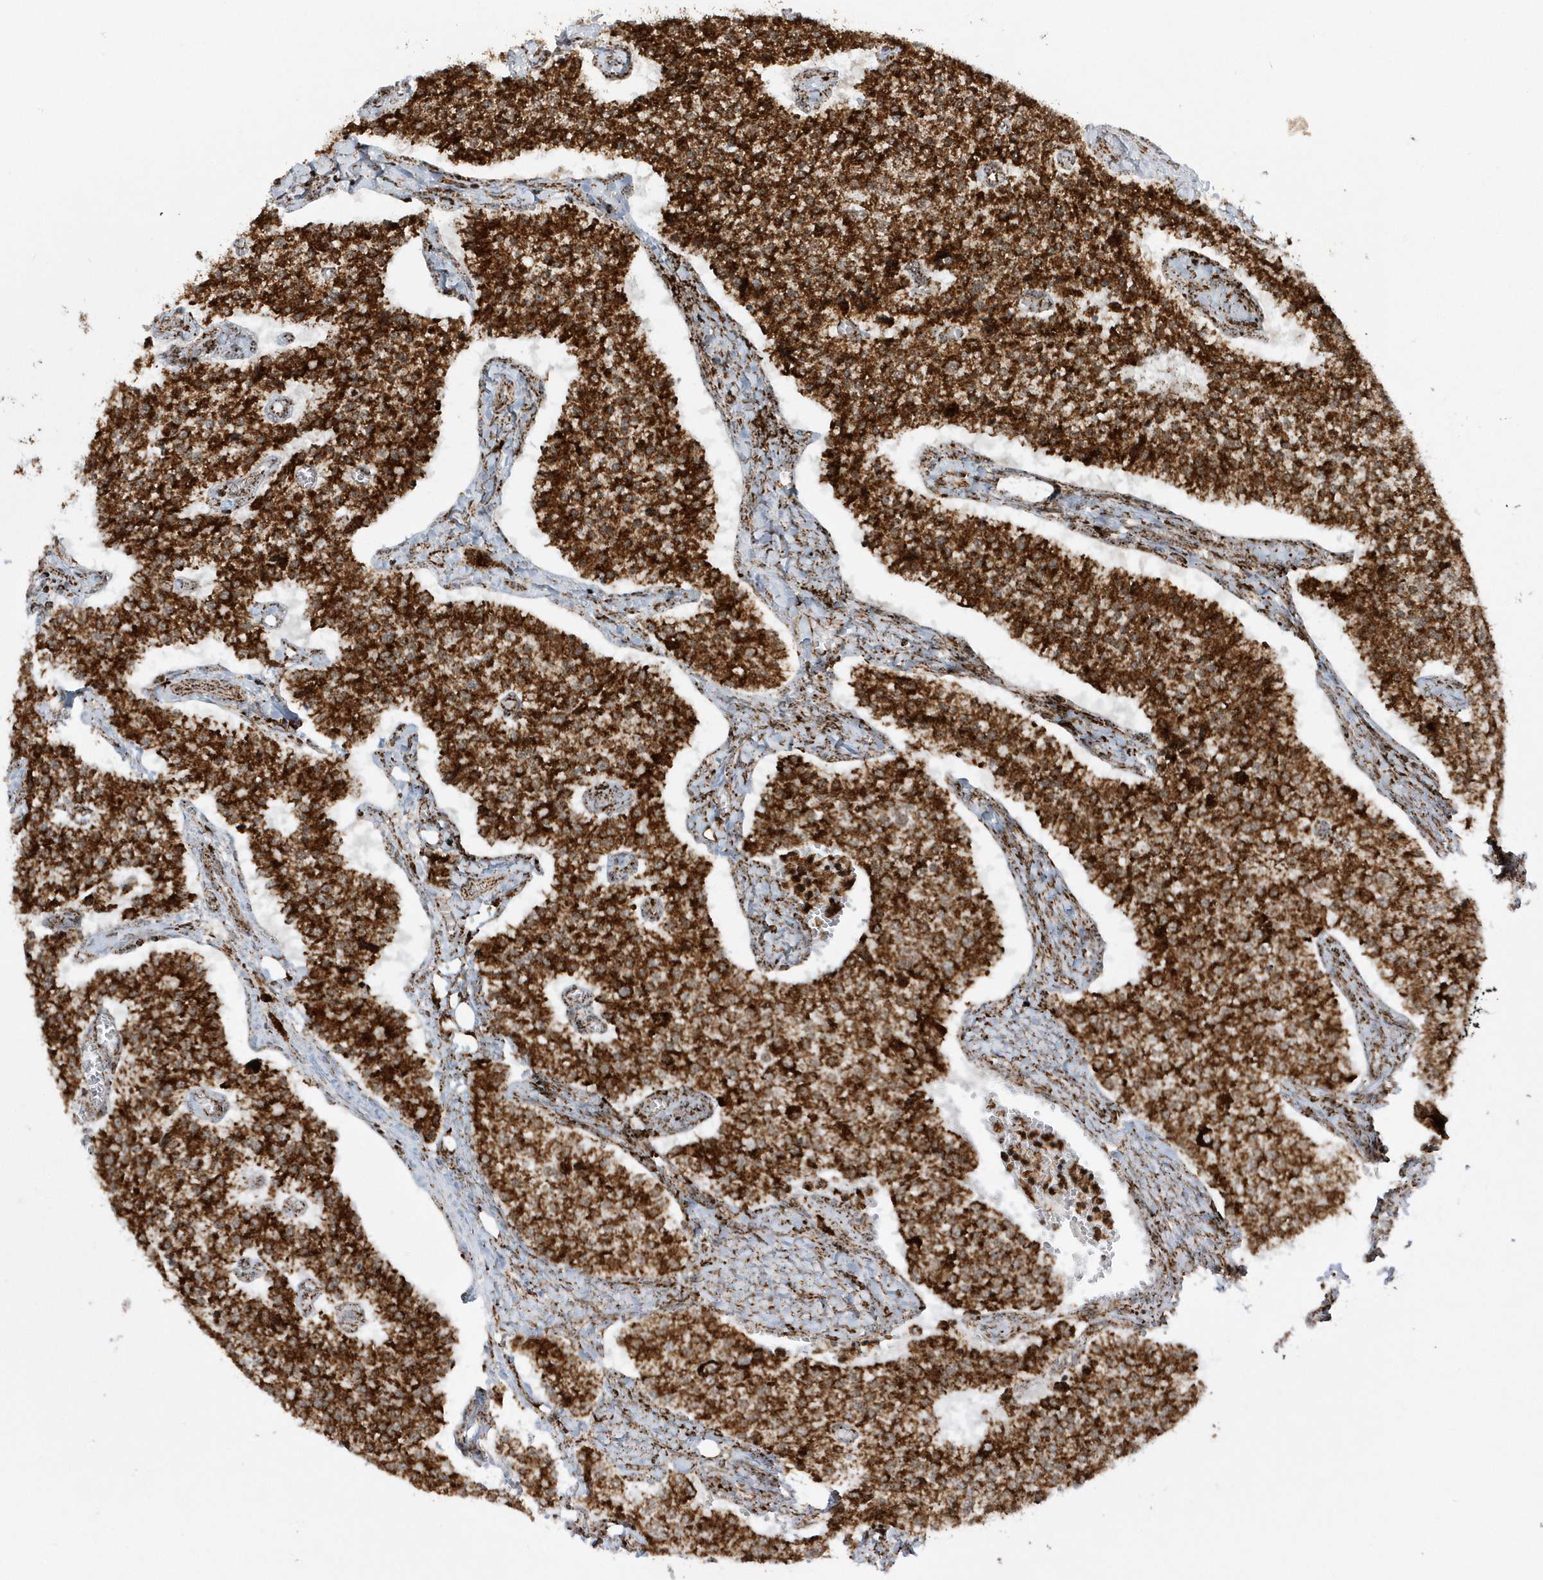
{"staining": {"intensity": "strong", "quantity": ">75%", "location": "cytoplasmic/membranous"}, "tissue": "carcinoid", "cell_type": "Tumor cells", "image_type": "cancer", "snomed": [{"axis": "morphology", "description": "Carcinoid, malignant, NOS"}, {"axis": "topography", "description": "Colon"}], "caption": "Strong cytoplasmic/membranous staining is seen in approximately >75% of tumor cells in carcinoid.", "gene": "CRY2", "patient": {"sex": "female", "age": 52}}